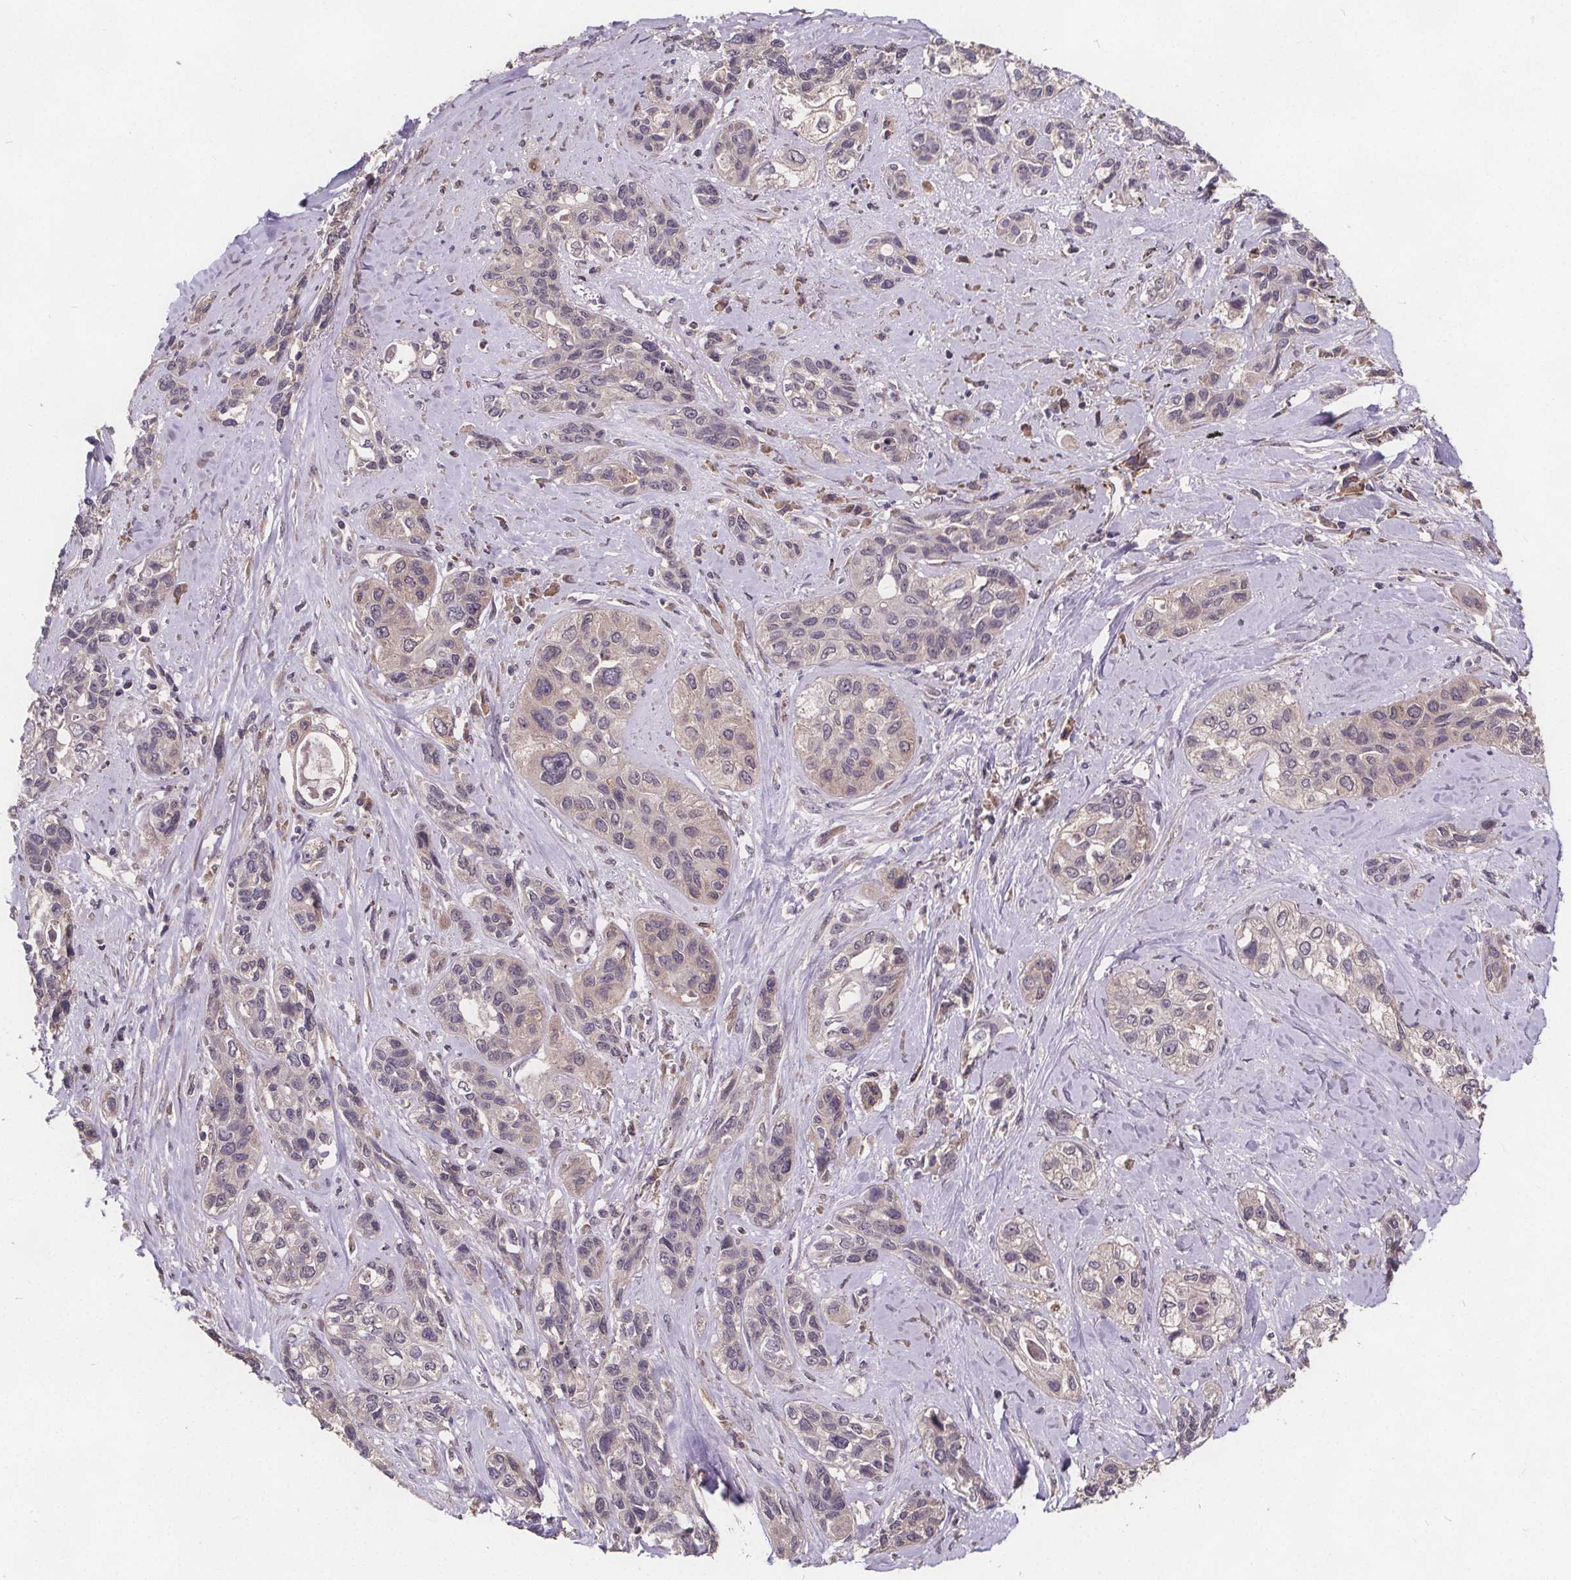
{"staining": {"intensity": "negative", "quantity": "none", "location": "none"}, "tissue": "lung cancer", "cell_type": "Tumor cells", "image_type": "cancer", "snomed": [{"axis": "morphology", "description": "Squamous cell carcinoma, NOS"}, {"axis": "topography", "description": "Lung"}], "caption": "This is a photomicrograph of IHC staining of lung cancer (squamous cell carcinoma), which shows no positivity in tumor cells.", "gene": "USP9X", "patient": {"sex": "female", "age": 70}}